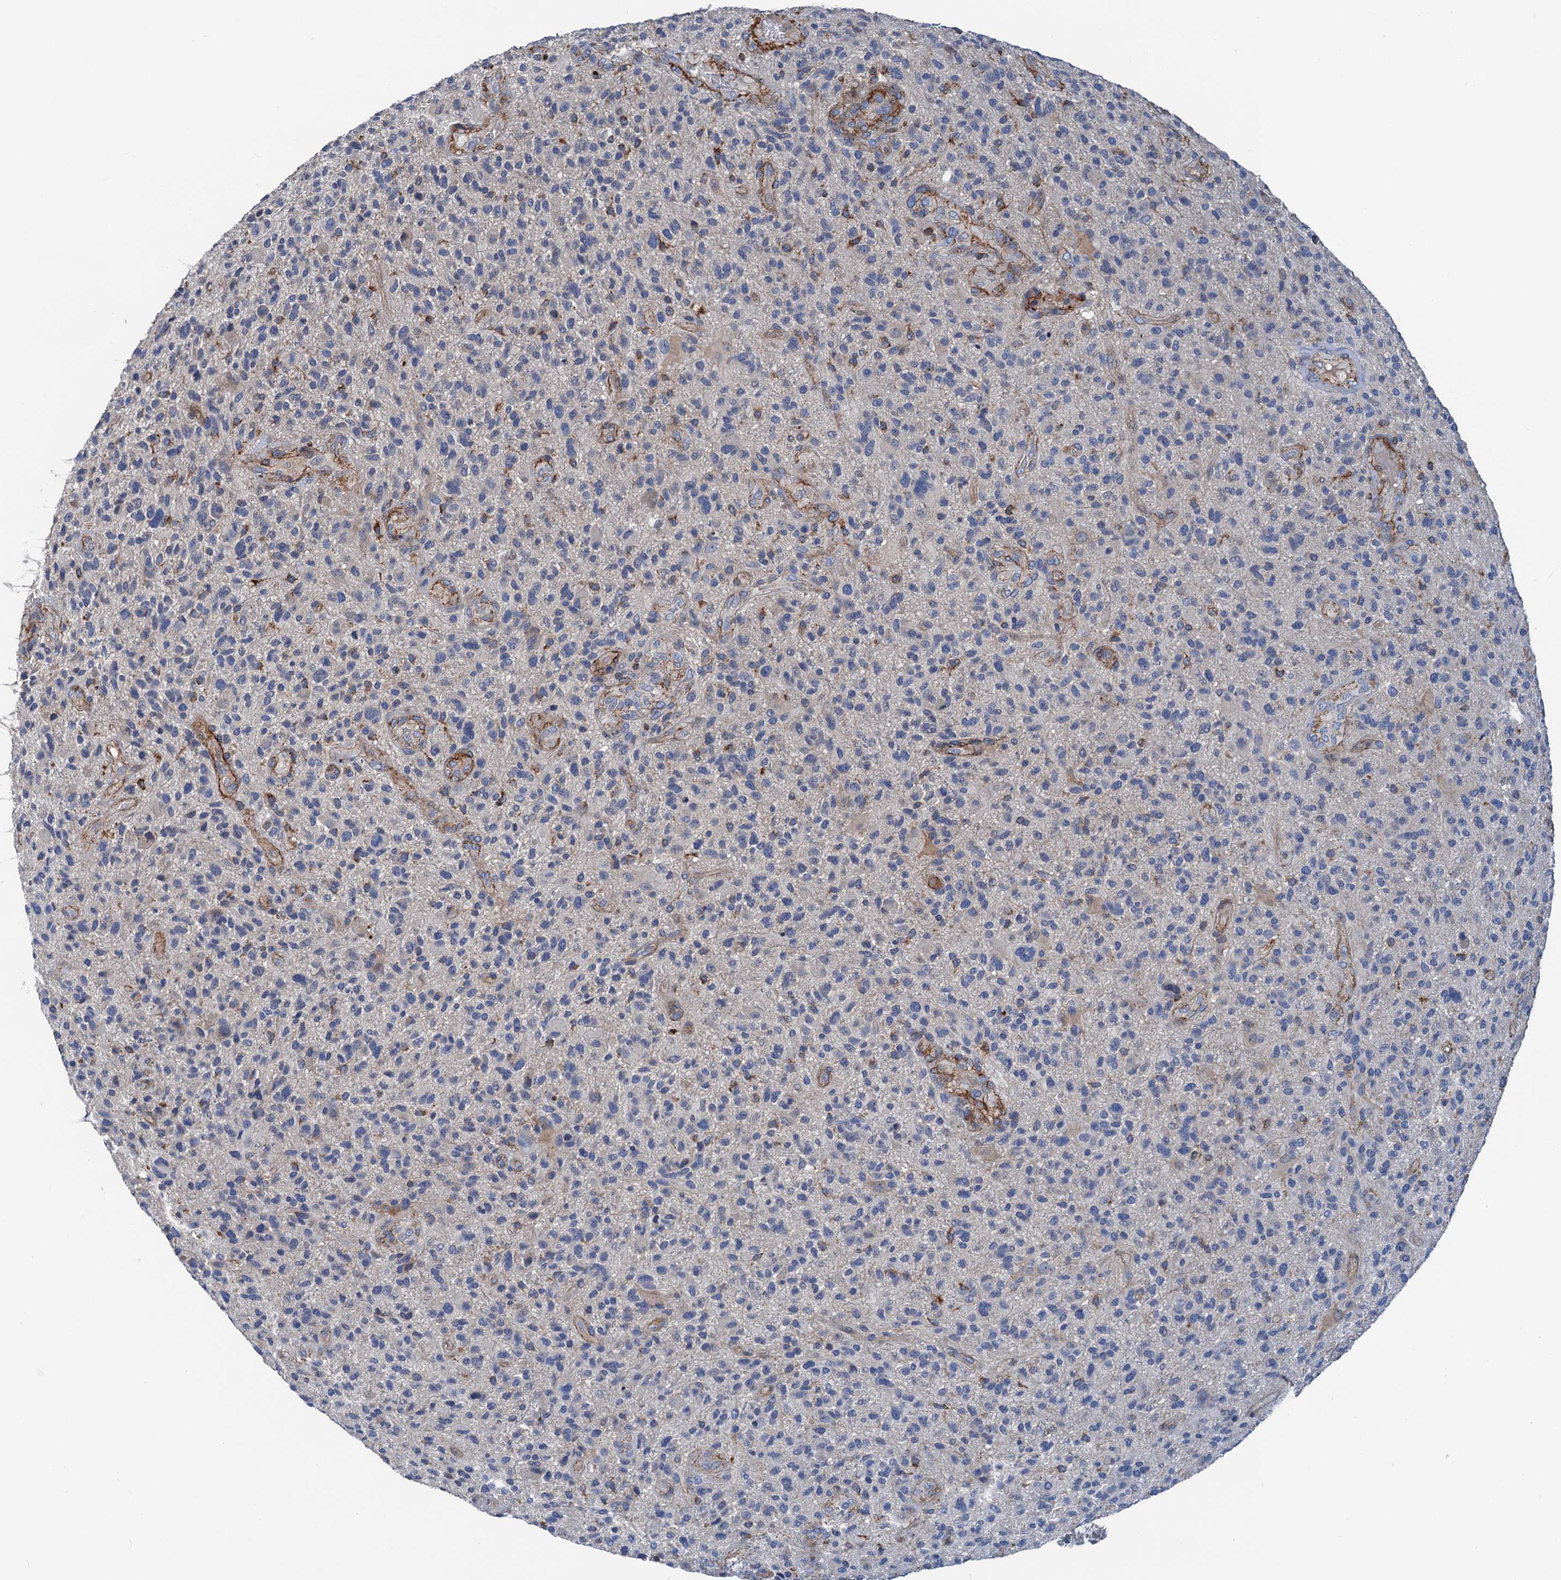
{"staining": {"intensity": "moderate", "quantity": "<25%", "location": "cytoplasmic/membranous"}, "tissue": "glioma", "cell_type": "Tumor cells", "image_type": "cancer", "snomed": [{"axis": "morphology", "description": "Glioma, malignant, High grade"}, {"axis": "topography", "description": "Brain"}], "caption": "This is an image of IHC staining of glioma, which shows moderate expression in the cytoplasmic/membranous of tumor cells.", "gene": "CSTPP1", "patient": {"sex": "male", "age": 47}}